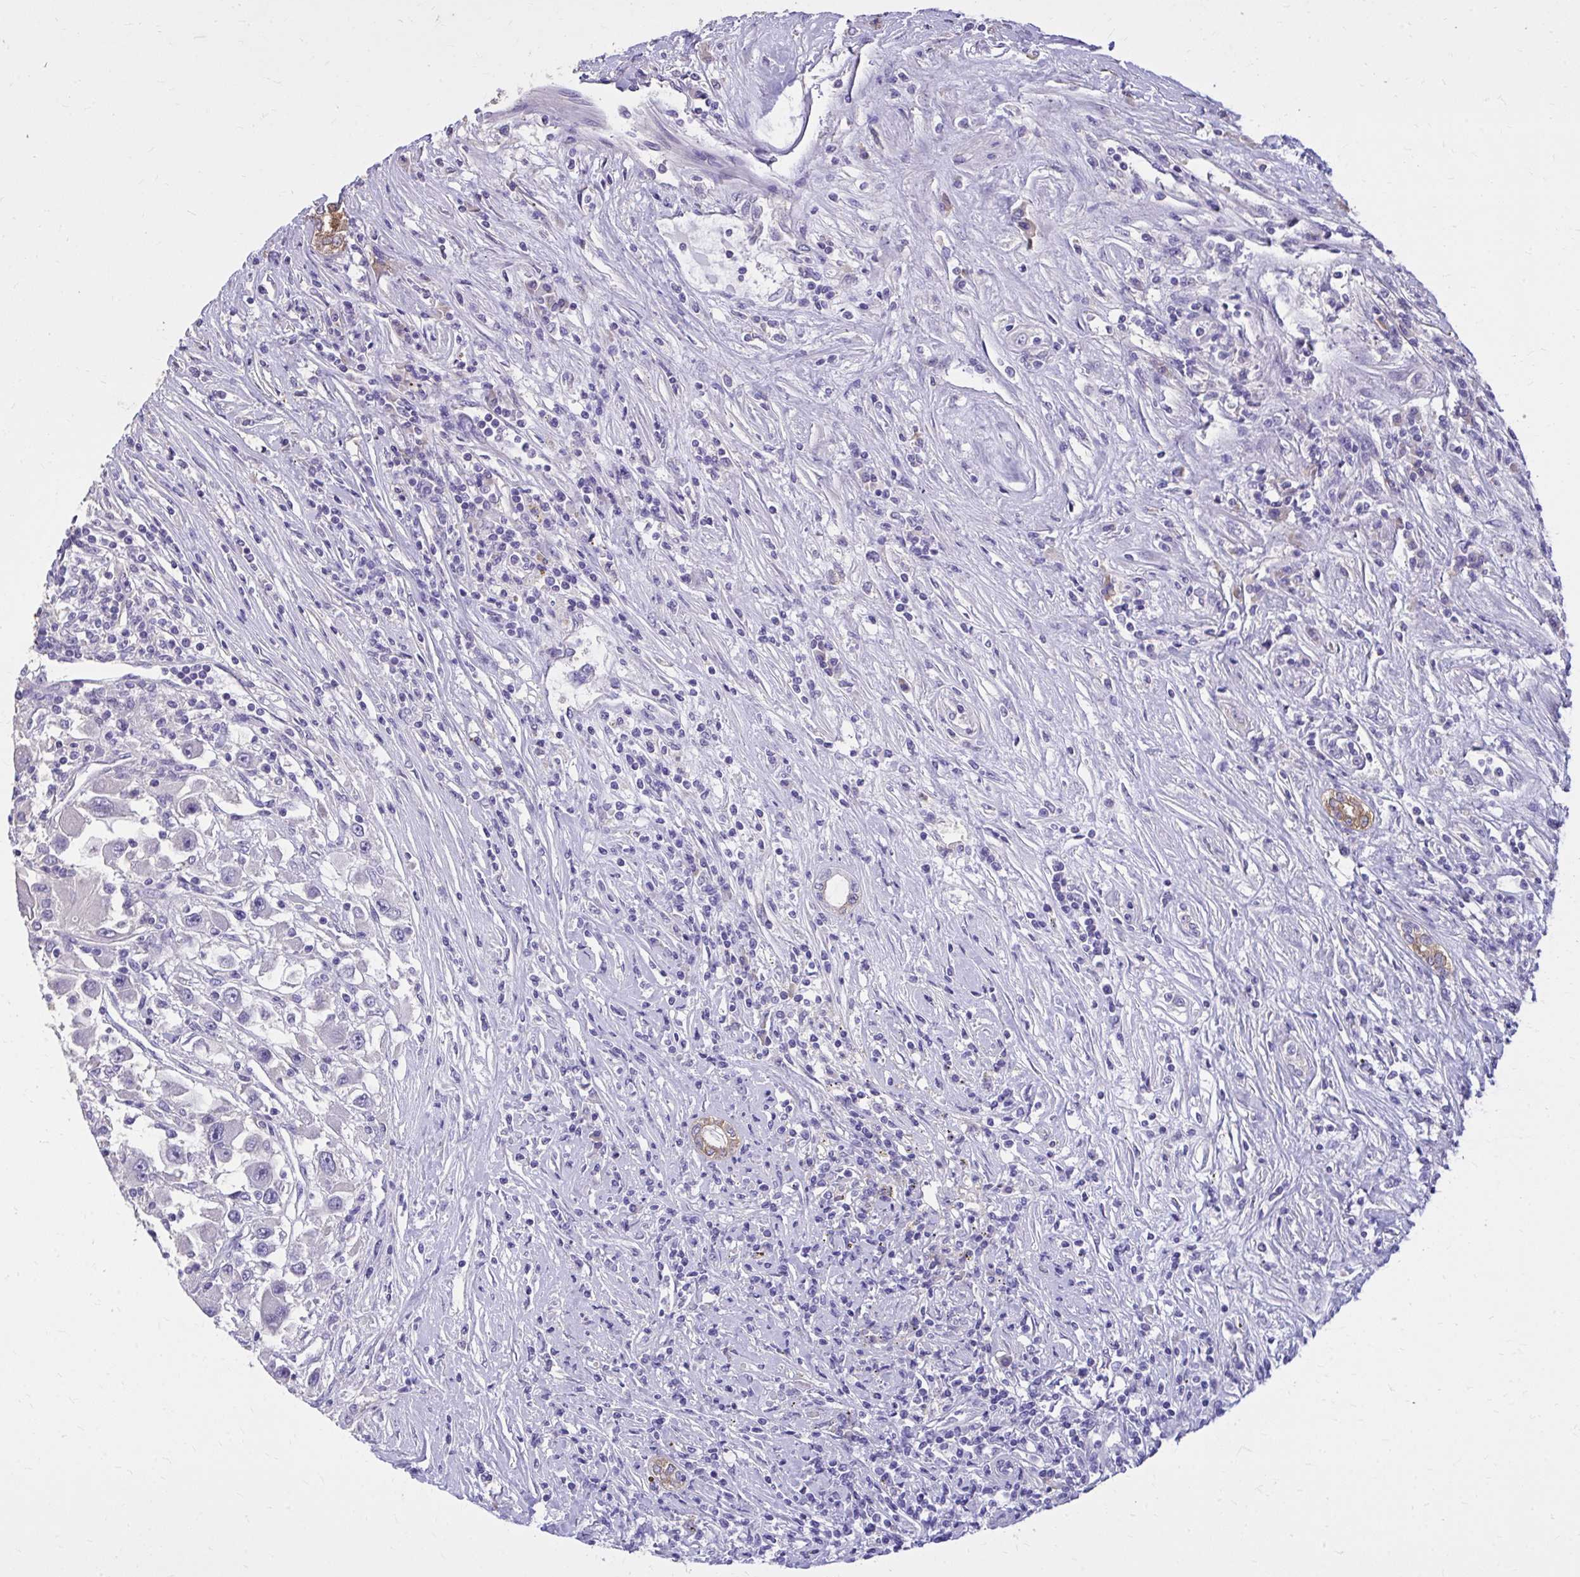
{"staining": {"intensity": "negative", "quantity": "none", "location": "none"}, "tissue": "renal cancer", "cell_type": "Tumor cells", "image_type": "cancer", "snomed": [{"axis": "morphology", "description": "Adenocarcinoma, NOS"}, {"axis": "topography", "description": "Kidney"}], "caption": "A histopathology image of human renal adenocarcinoma is negative for staining in tumor cells. The staining was performed using DAB to visualize the protein expression in brown, while the nuclei were stained in blue with hematoxylin (Magnification: 20x).", "gene": "EPB41L1", "patient": {"sex": "female", "age": 67}}